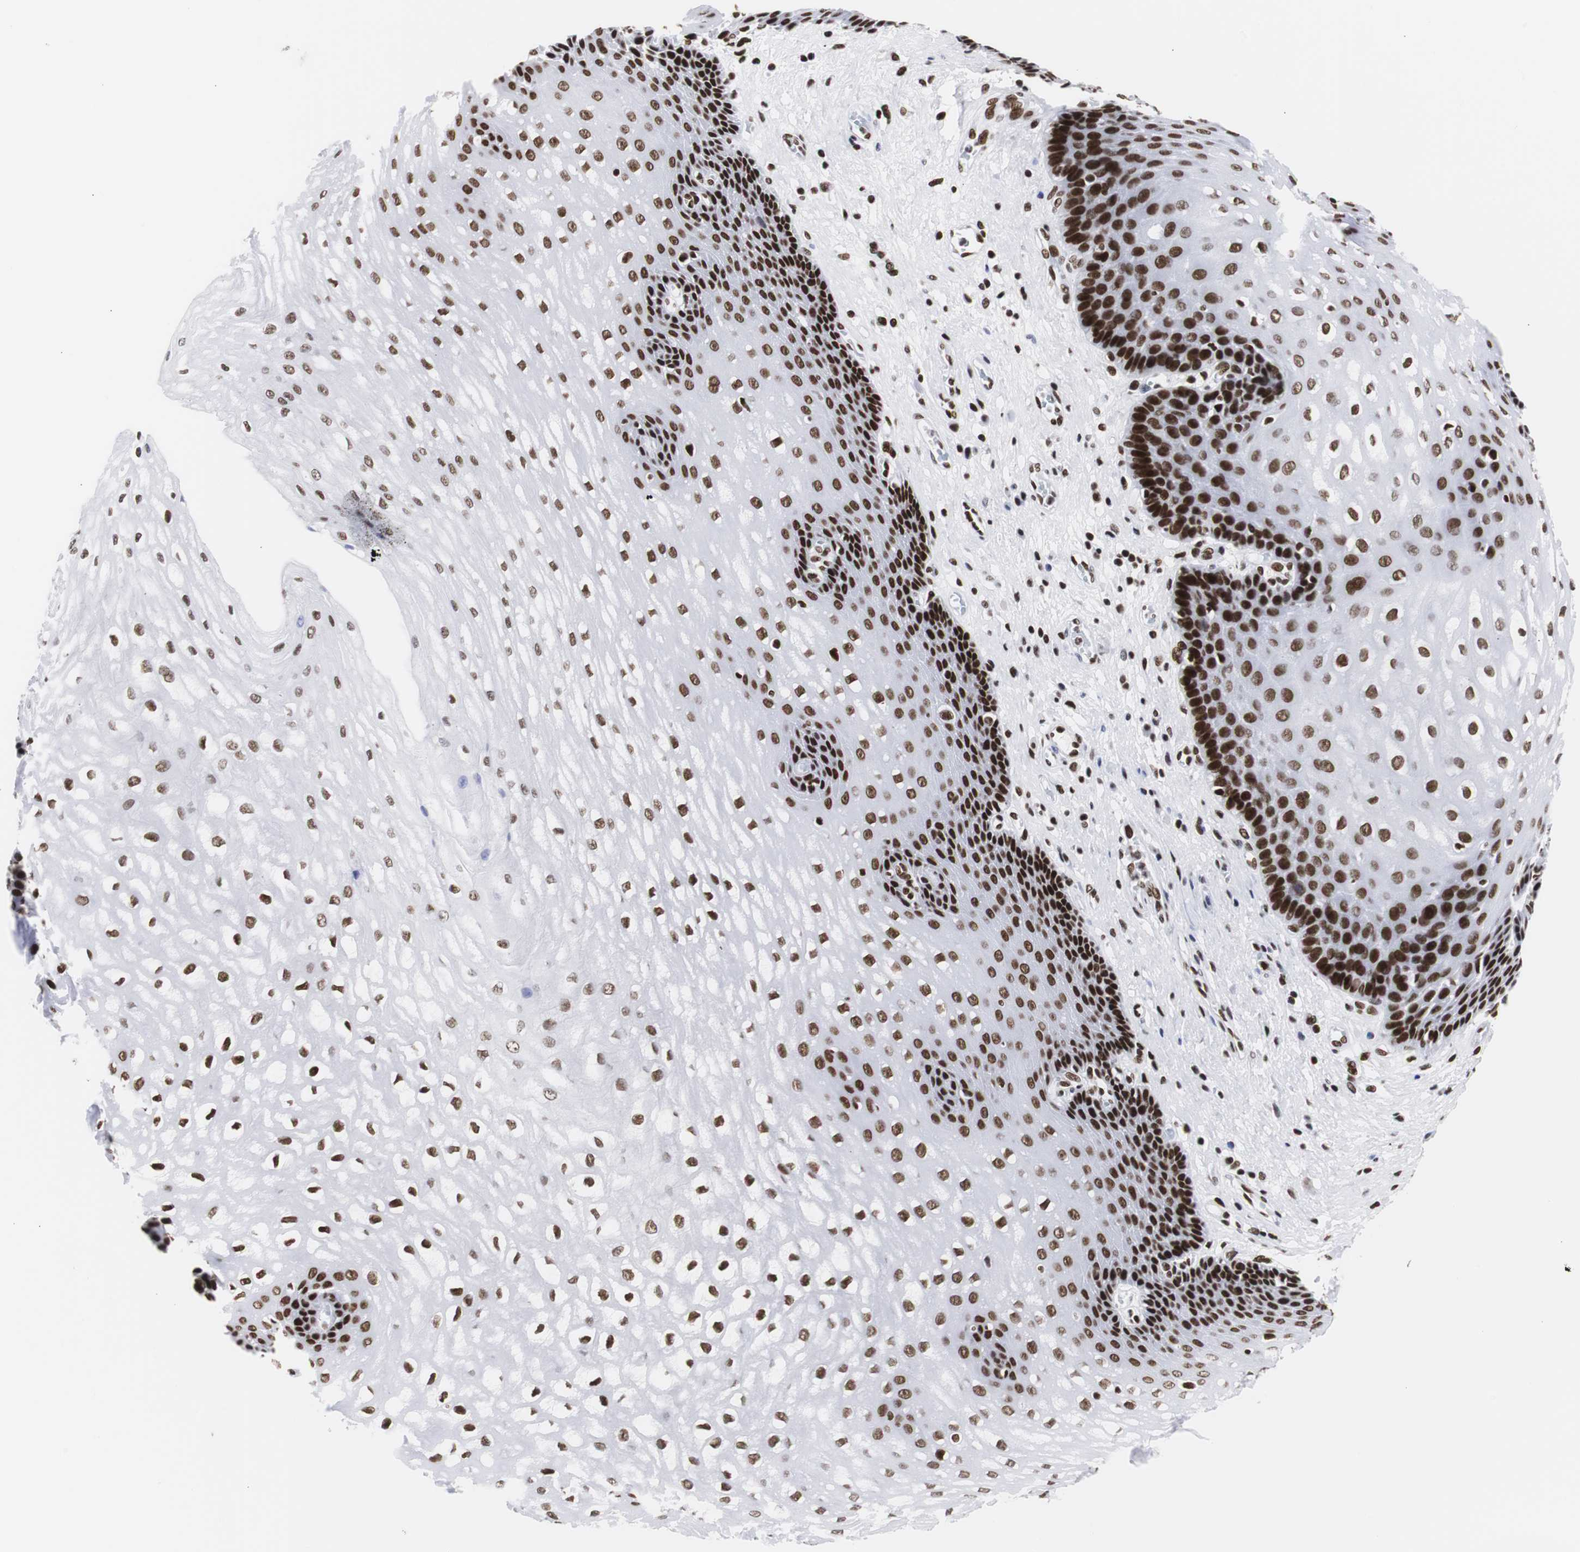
{"staining": {"intensity": "strong", "quantity": ">75%", "location": "nuclear"}, "tissue": "esophagus", "cell_type": "Squamous epithelial cells", "image_type": "normal", "snomed": [{"axis": "morphology", "description": "Normal tissue, NOS"}, {"axis": "topography", "description": "Esophagus"}], "caption": "Esophagus stained for a protein (brown) reveals strong nuclear positive expression in about >75% of squamous epithelial cells.", "gene": "HNRNPH2", "patient": {"sex": "male", "age": 48}}